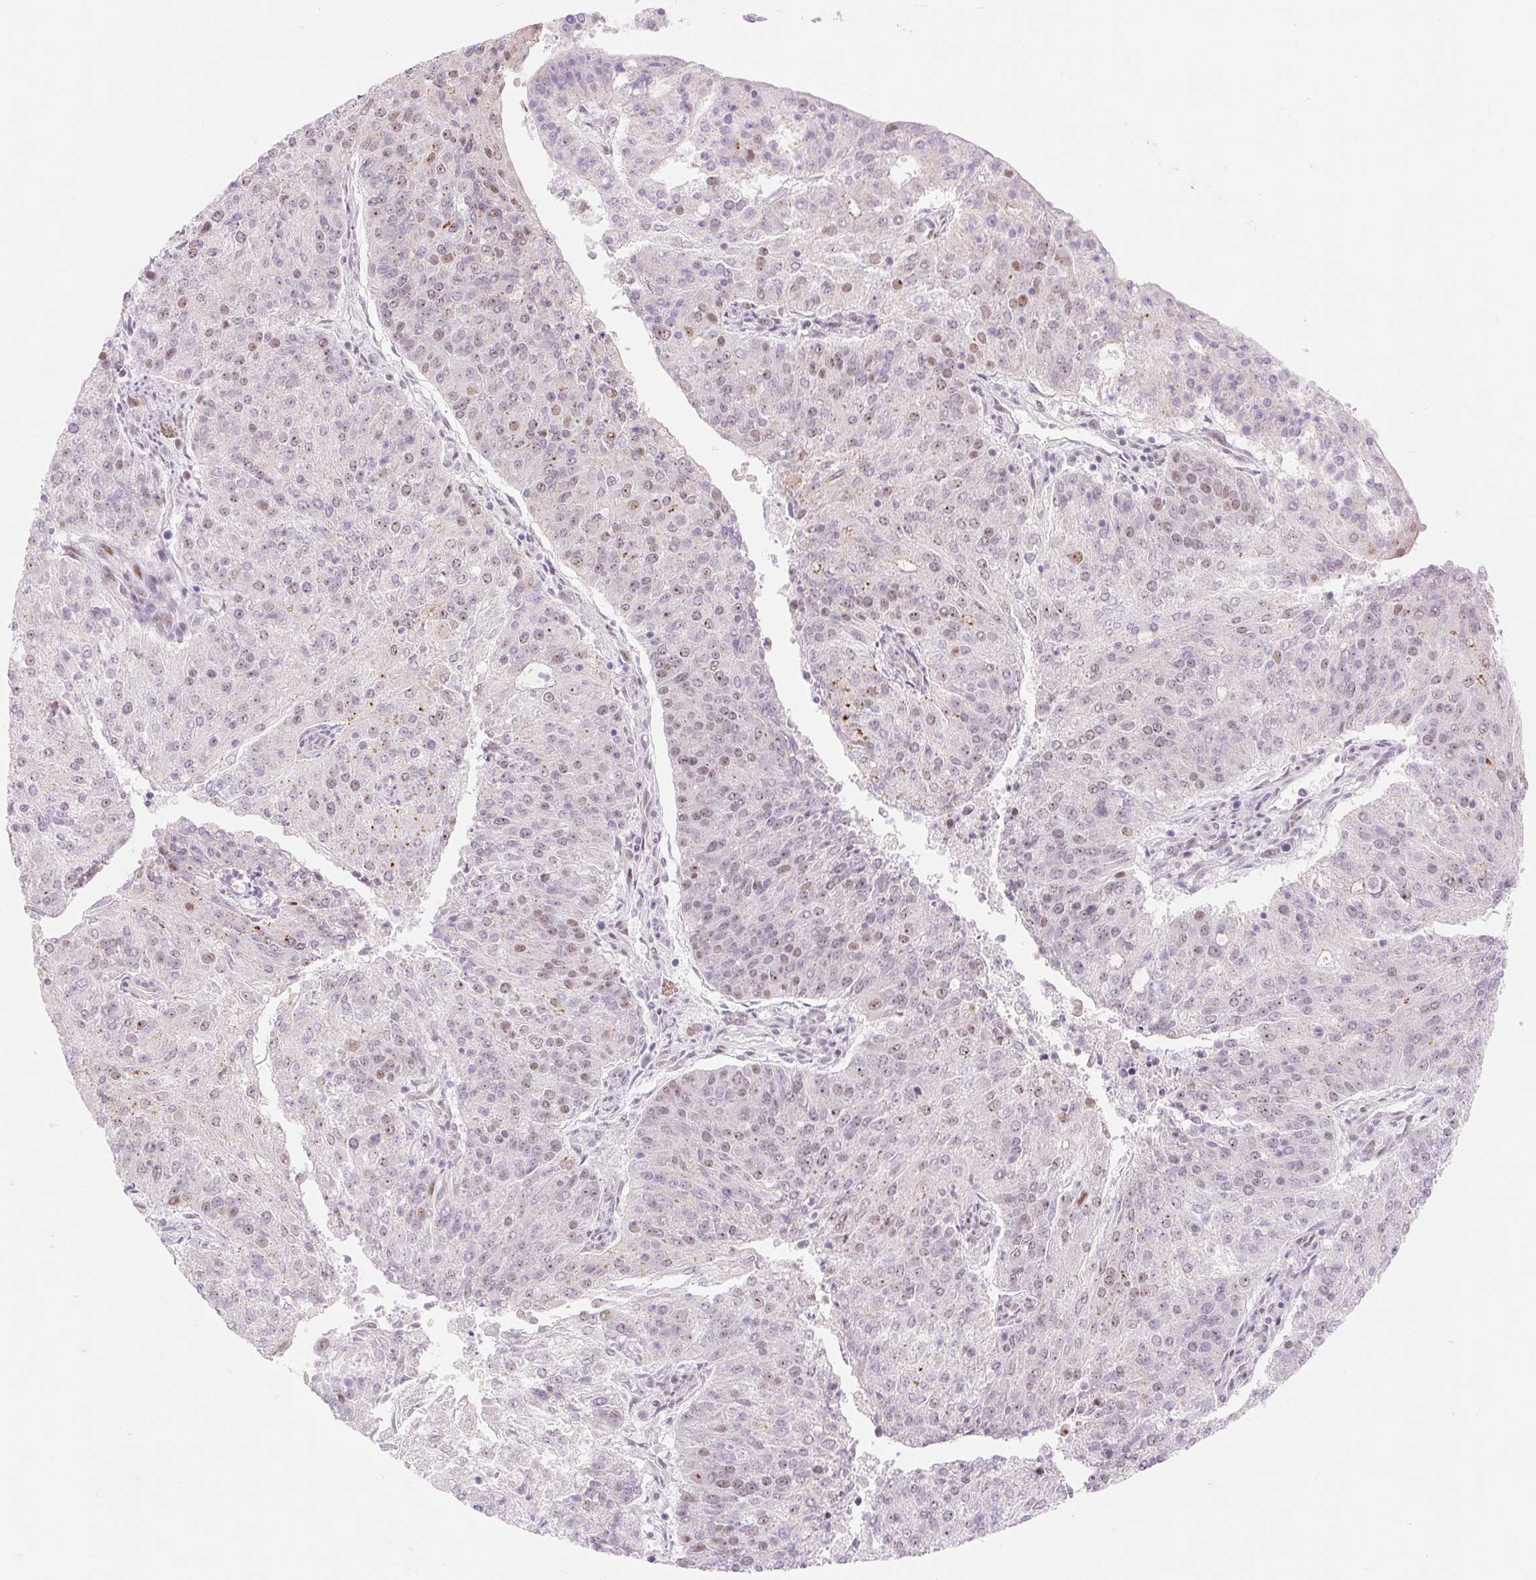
{"staining": {"intensity": "weak", "quantity": "<25%", "location": "nuclear"}, "tissue": "endometrial cancer", "cell_type": "Tumor cells", "image_type": "cancer", "snomed": [{"axis": "morphology", "description": "Adenocarcinoma, NOS"}, {"axis": "topography", "description": "Endometrium"}], "caption": "Immunohistochemistry of human endometrial adenocarcinoma reveals no expression in tumor cells. (DAB immunohistochemistry with hematoxylin counter stain).", "gene": "H2BW1", "patient": {"sex": "female", "age": 82}}